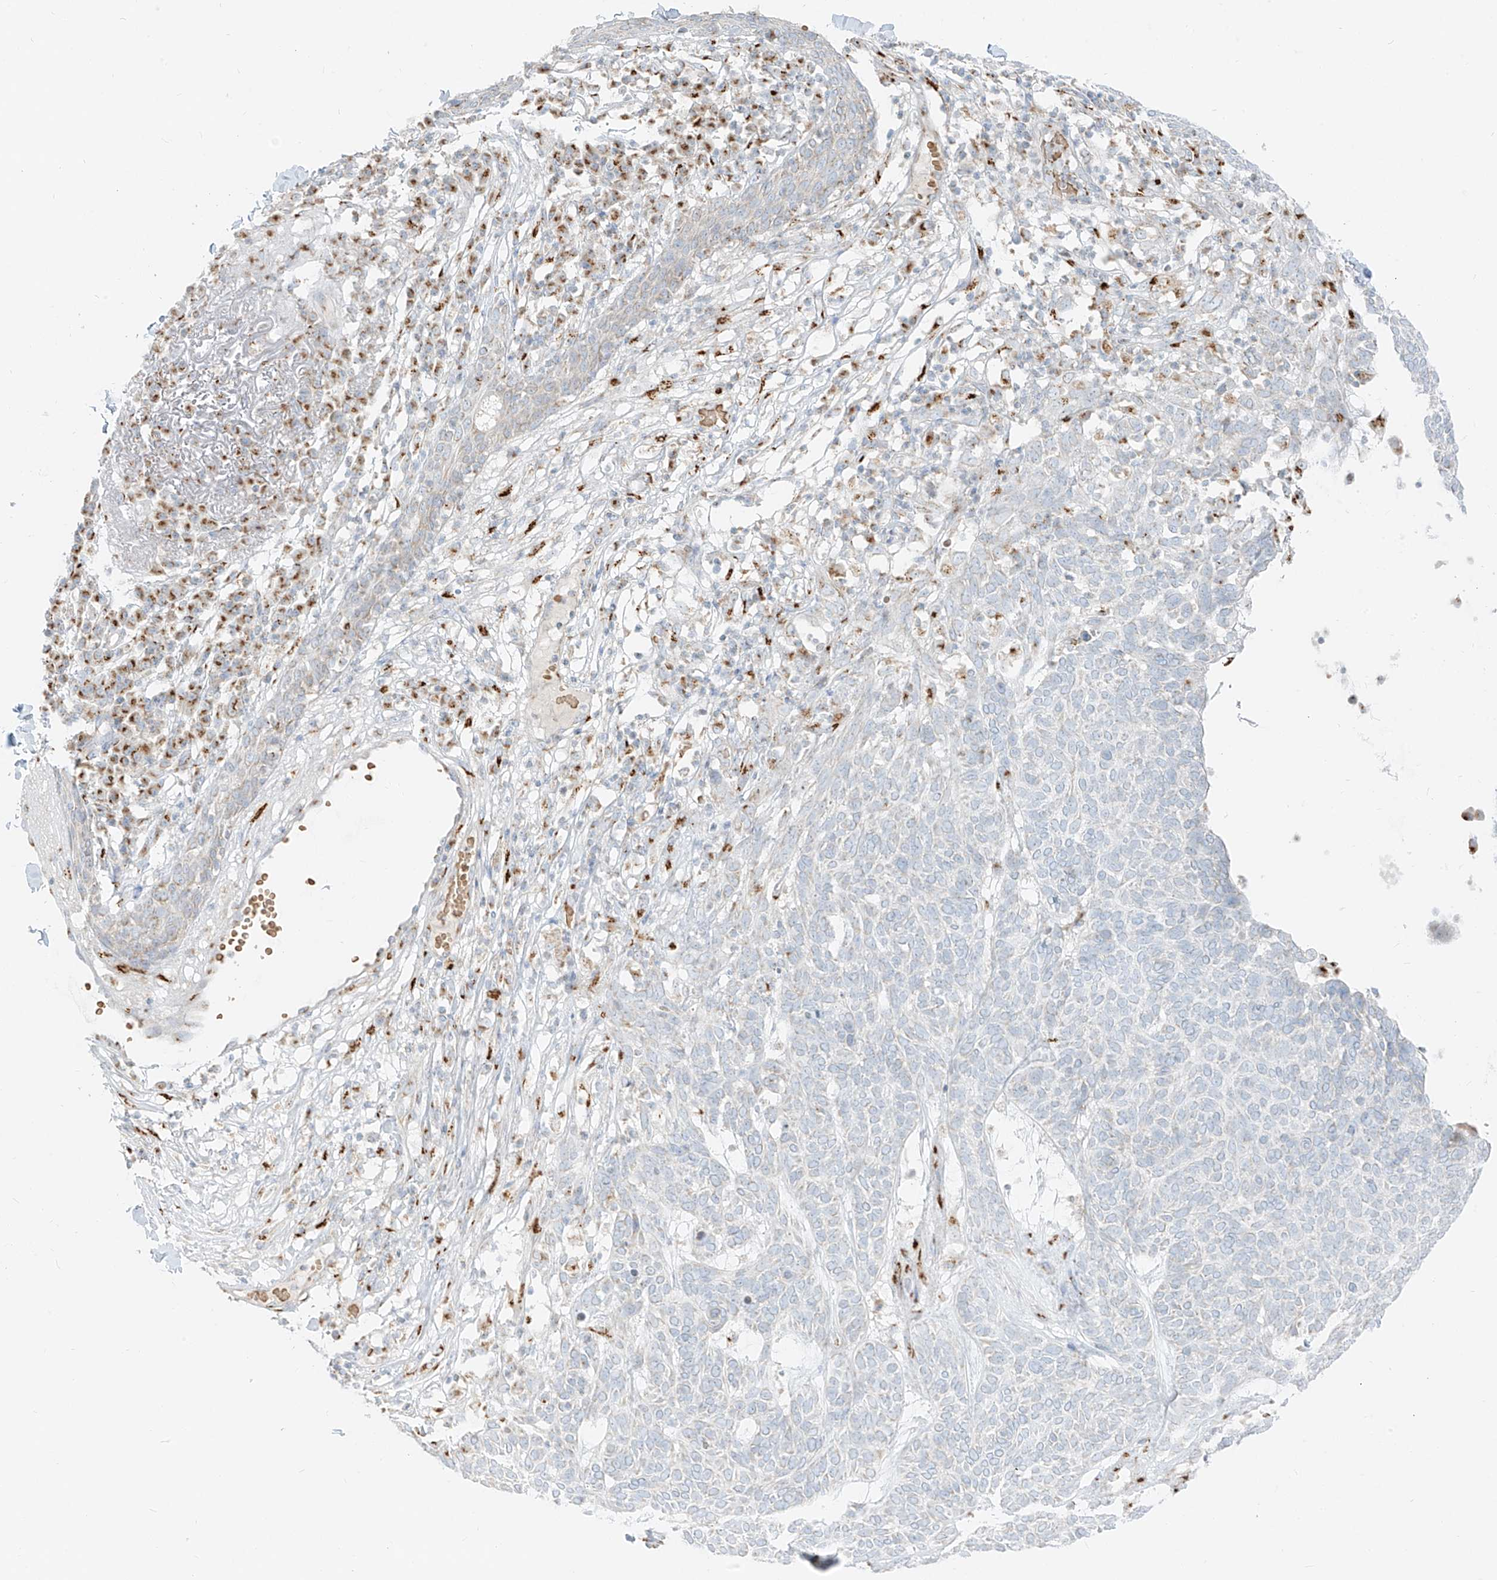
{"staining": {"intensity": "negative", "quantity": "none", "location": "none"}, "tissue": "skin cancer", "cell_type": "Tumor cells", "image_type": "cancer", "snomed": [{"axis": "morphology", "description": "Squamous cell carcinoma, NOS"}, {"axis": "topography", "description": "Skin"}], "caption": "IHC of human skin cancer (squamous cell carcinoma) demonstrates no positivity in tumor cells.", "gene": "TMEM87B", "patient": {"sex": "female", "age": 90}}